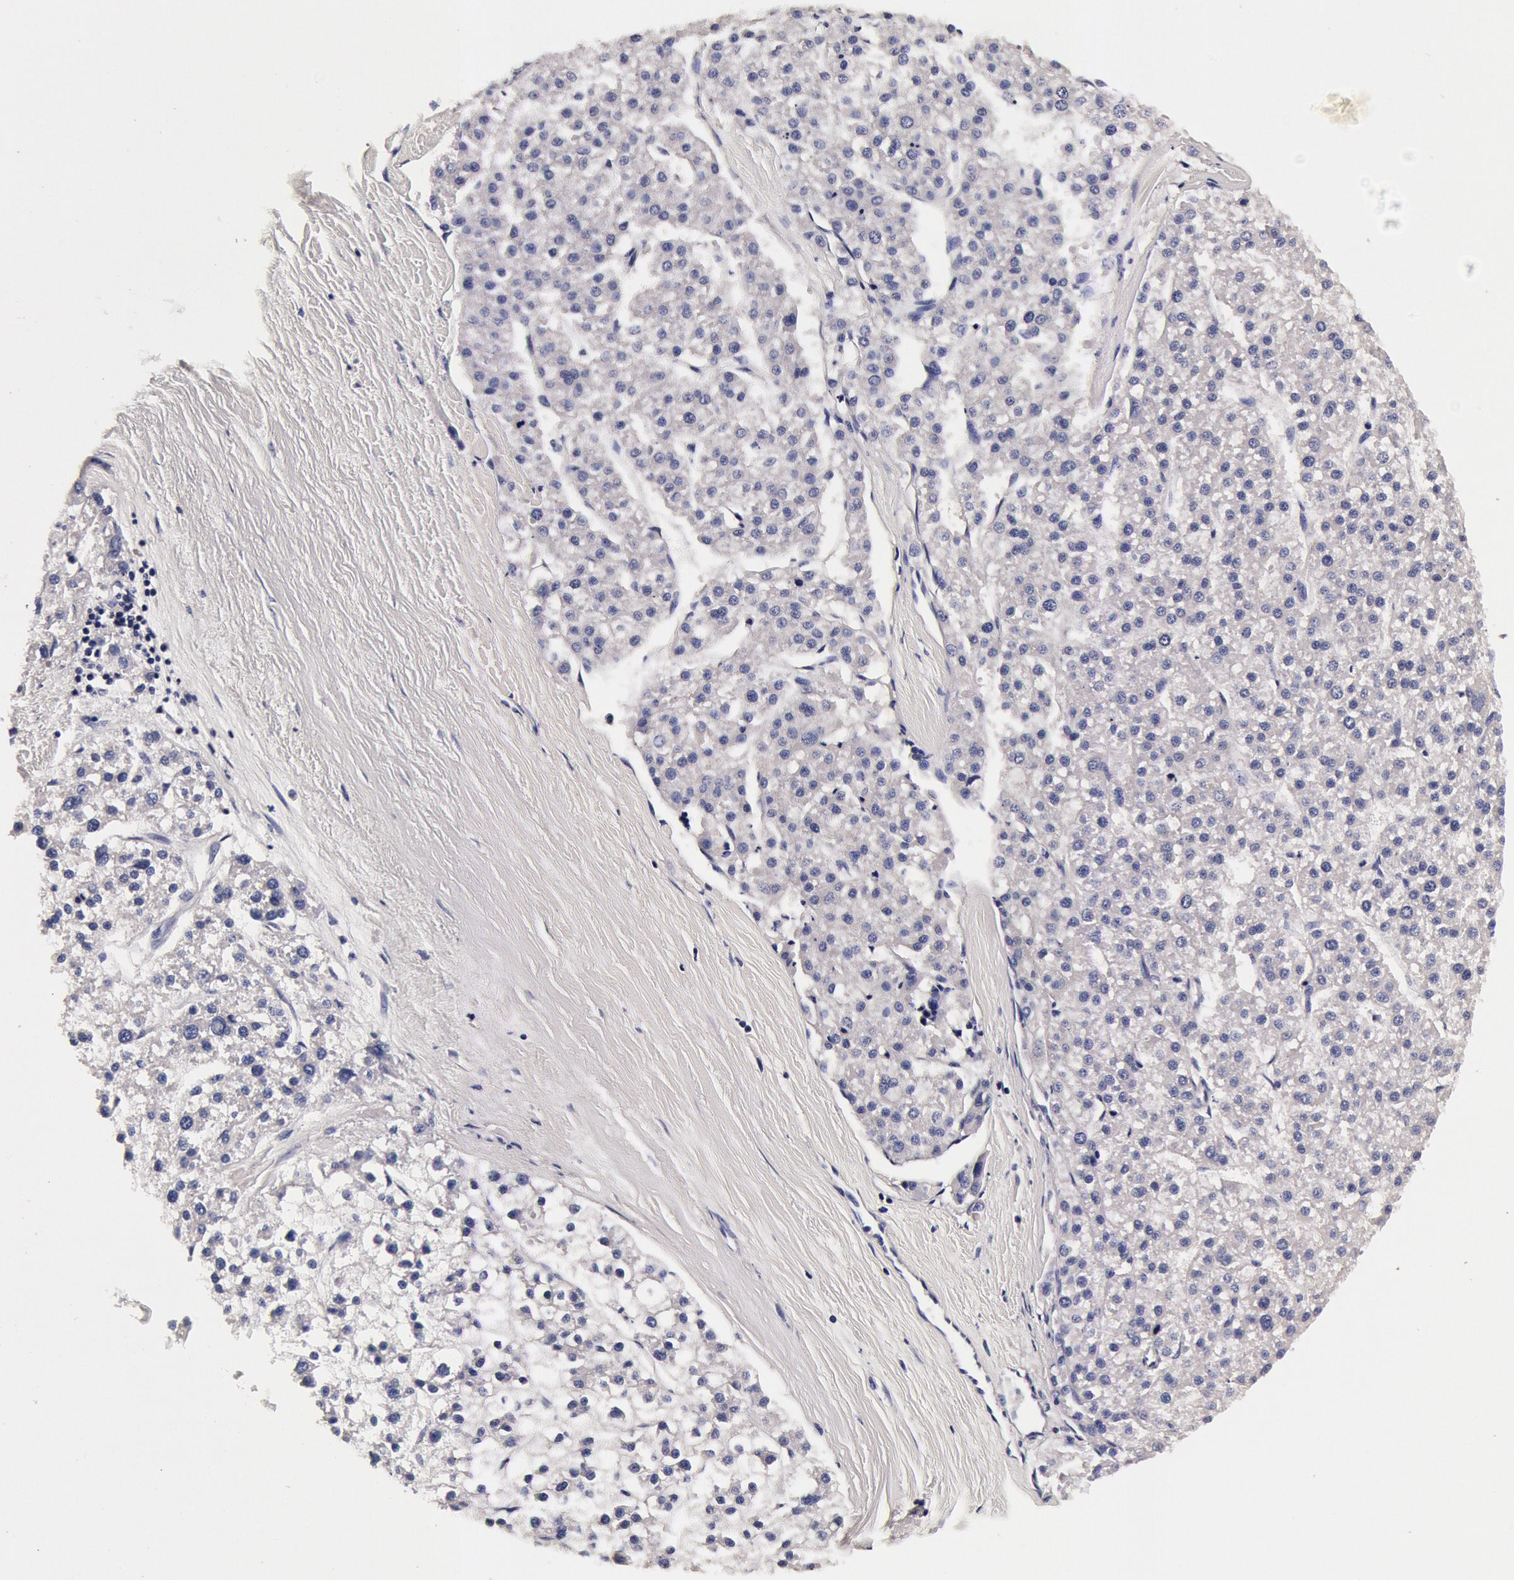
{"staining": {"intensity": "negative", "quantity": "none", "location": "none"}, "tissue": "liver cancer", "cell_type": "Tumor cells", "image_type": "cancer", "snomed": [{"axis": "morphology", "description": "Carcinoma, Hepatocellular, NOS"}, {"axis": "topography", "description": "Liver"}], "caption": "Tumor cells show no significant positivity in liver hepatocellular carcinoma.", "gene": "CCDC22", "patient": {"sex": "female", "age": 85}}